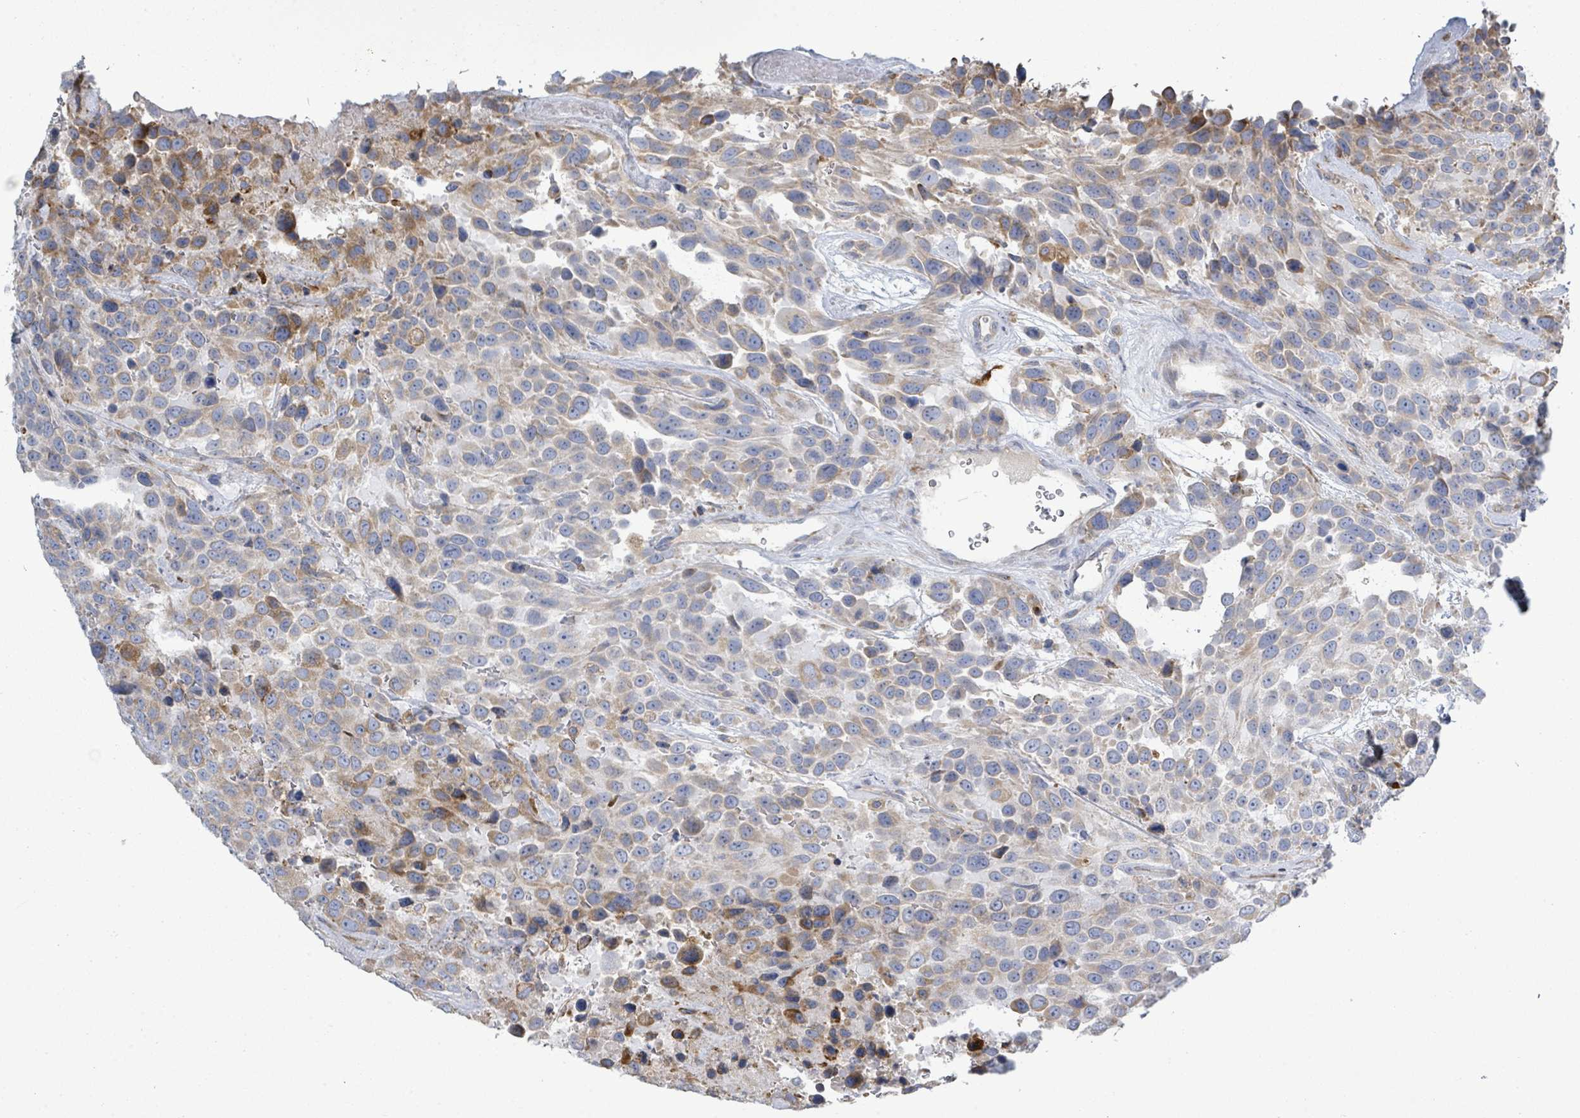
{"staining": {"intensity": "weak", "quantity": "25%-75%", "location": "cytoplasmic/membranous"}, "tissue": "urothelial cancer", "cell_type": "Tumor cells", "image_type": "cancer", "snomed": [{"axis": "morphology", "description": "Urothelial carcinoma, High grade"}, {"axis": "topography", "description": "Urinary bladder"}], "caption": "IHC (DAB (3,3'-diaminobenzidine)) staining of high-grade urothelial carcinoma reveals weak cytoplasmic/membranous protein expression in about 25%-75% of tumor cells.", "gene": "SIRPB1", "patient": {"sex": "female", "age": 70}}